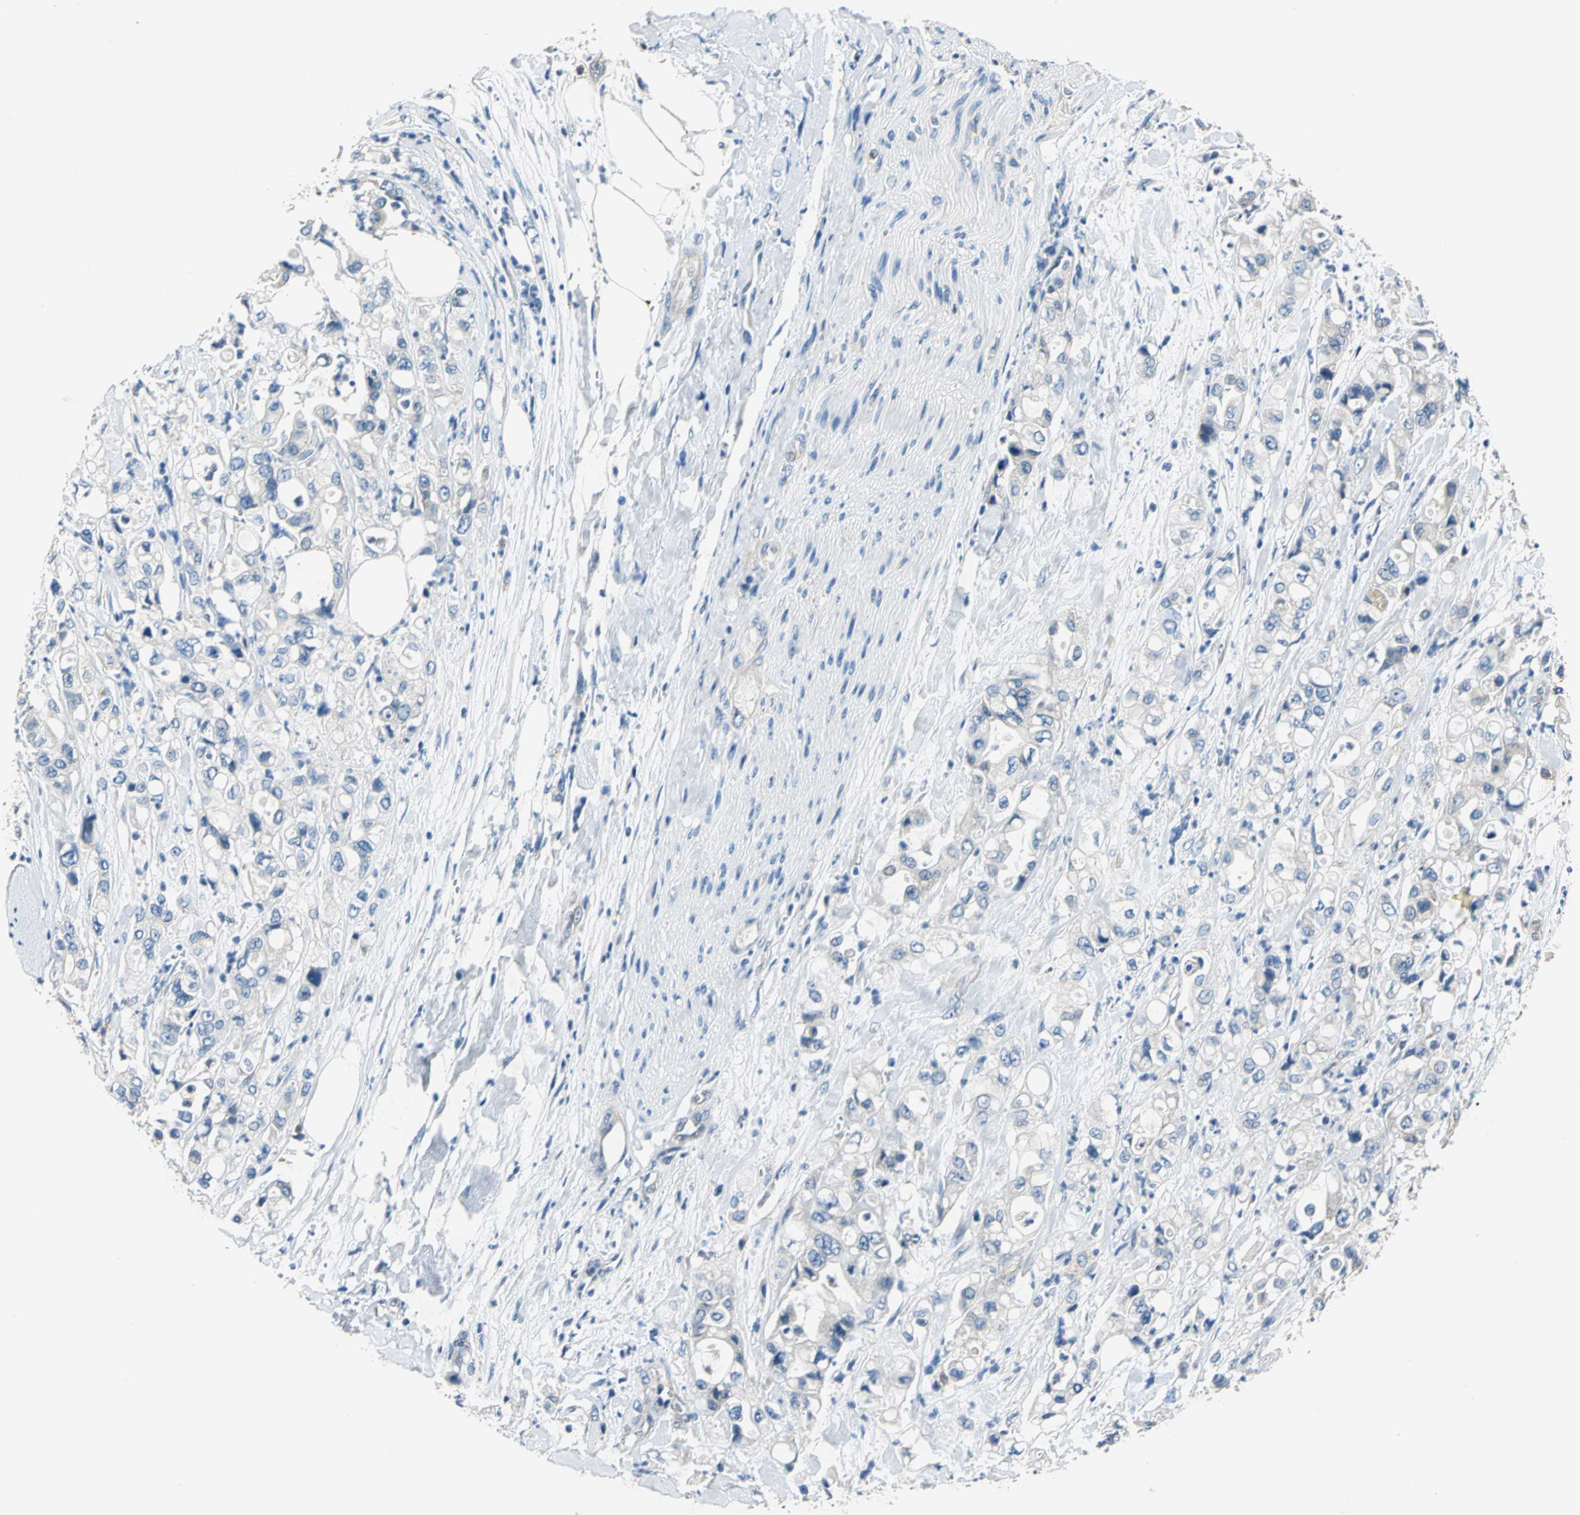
{"staining": {"intensity": "negative", "quantity": "none", "location": "none"}, "tissue": "pancreatic cancer", "cell_type": "Tumor cells", "image_type": "cancer", "snomed": [{"axis": "morphology", "description": "Adenocarcinoma, NOS"}, {"axis": "topography", "description": "Pancreas"}], "caption": "This micrograph is of adenocarcinoma (pancreatic) stained with immunohistochemistry (IHC) to label a protein in brown with the nuclei are counter-stained blue. There is no staining in tumor cells. (Brightfield microscopy of DAB (3,3'-diaminobenzidine) immunohistochemistry (IHC) at high magnification).", "gene": "DDX3Y", "patient": {"sex": "male", "age": 70}}